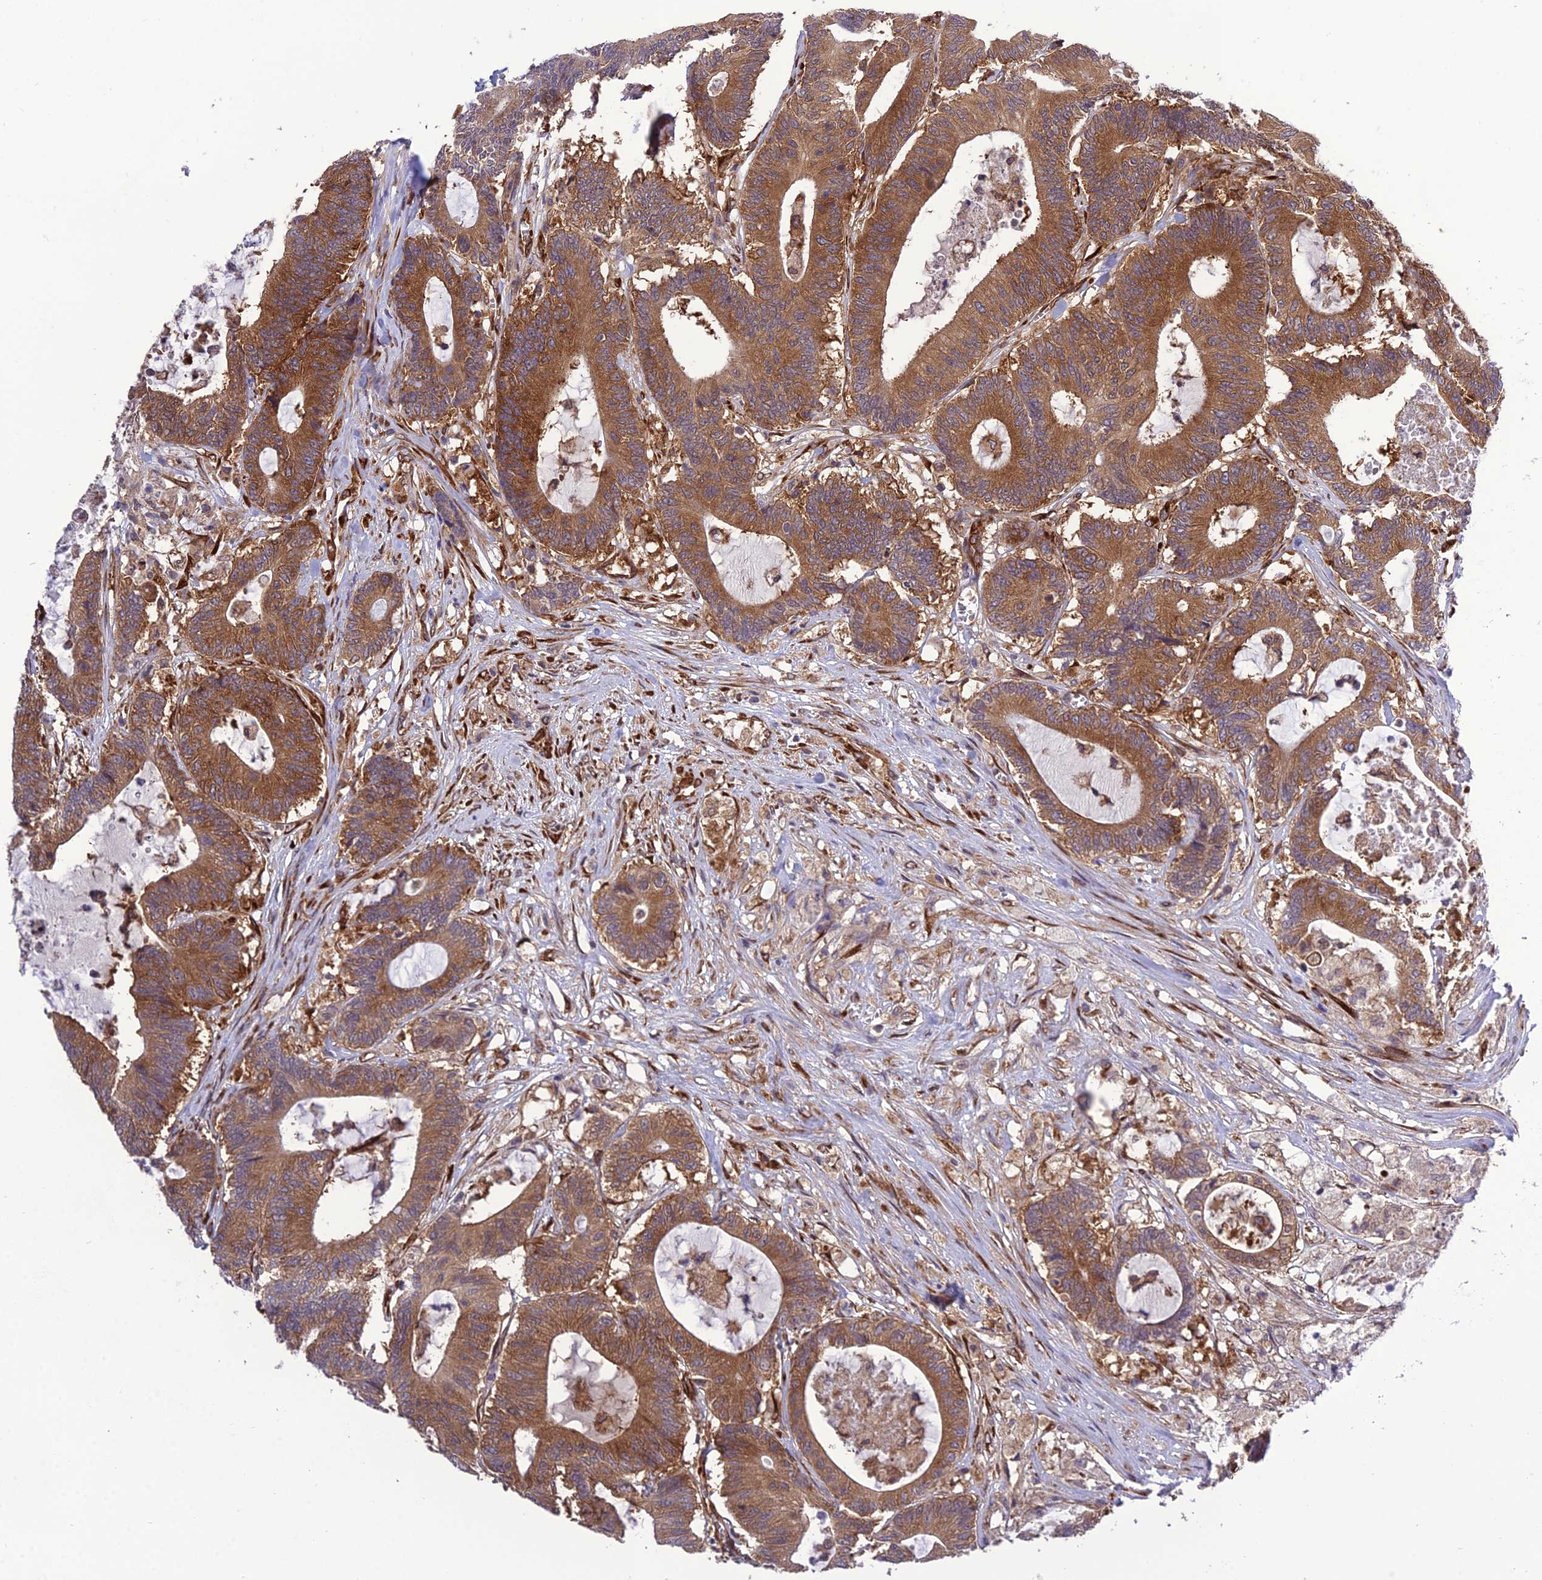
{"staining": {"intensity": "strong", "quantity": ">75%", "location": "cytoplasmic/membranous"}, "tissue": "colorectal cancer", "cell_type": "Tumor cells", "image_type": "cancer", "snomed": [{"axis": "morphology", "description": "Adenocarcinoma, NOS"}, {"axis": "topography", "description": "Colon"}], "caption": "Immunohistochemistry histopathology image of neoplastic tissue: colorectal cancer stained using immunohistochemistry exhibits high levels of strong protein expression localized specifically in the cytoplasmic/membranous of tumor cells, appearing as a cytoplasmic/membranous brown color.", "gene": "DHCR7", "patient": {"sex": "female", "age": 84}}